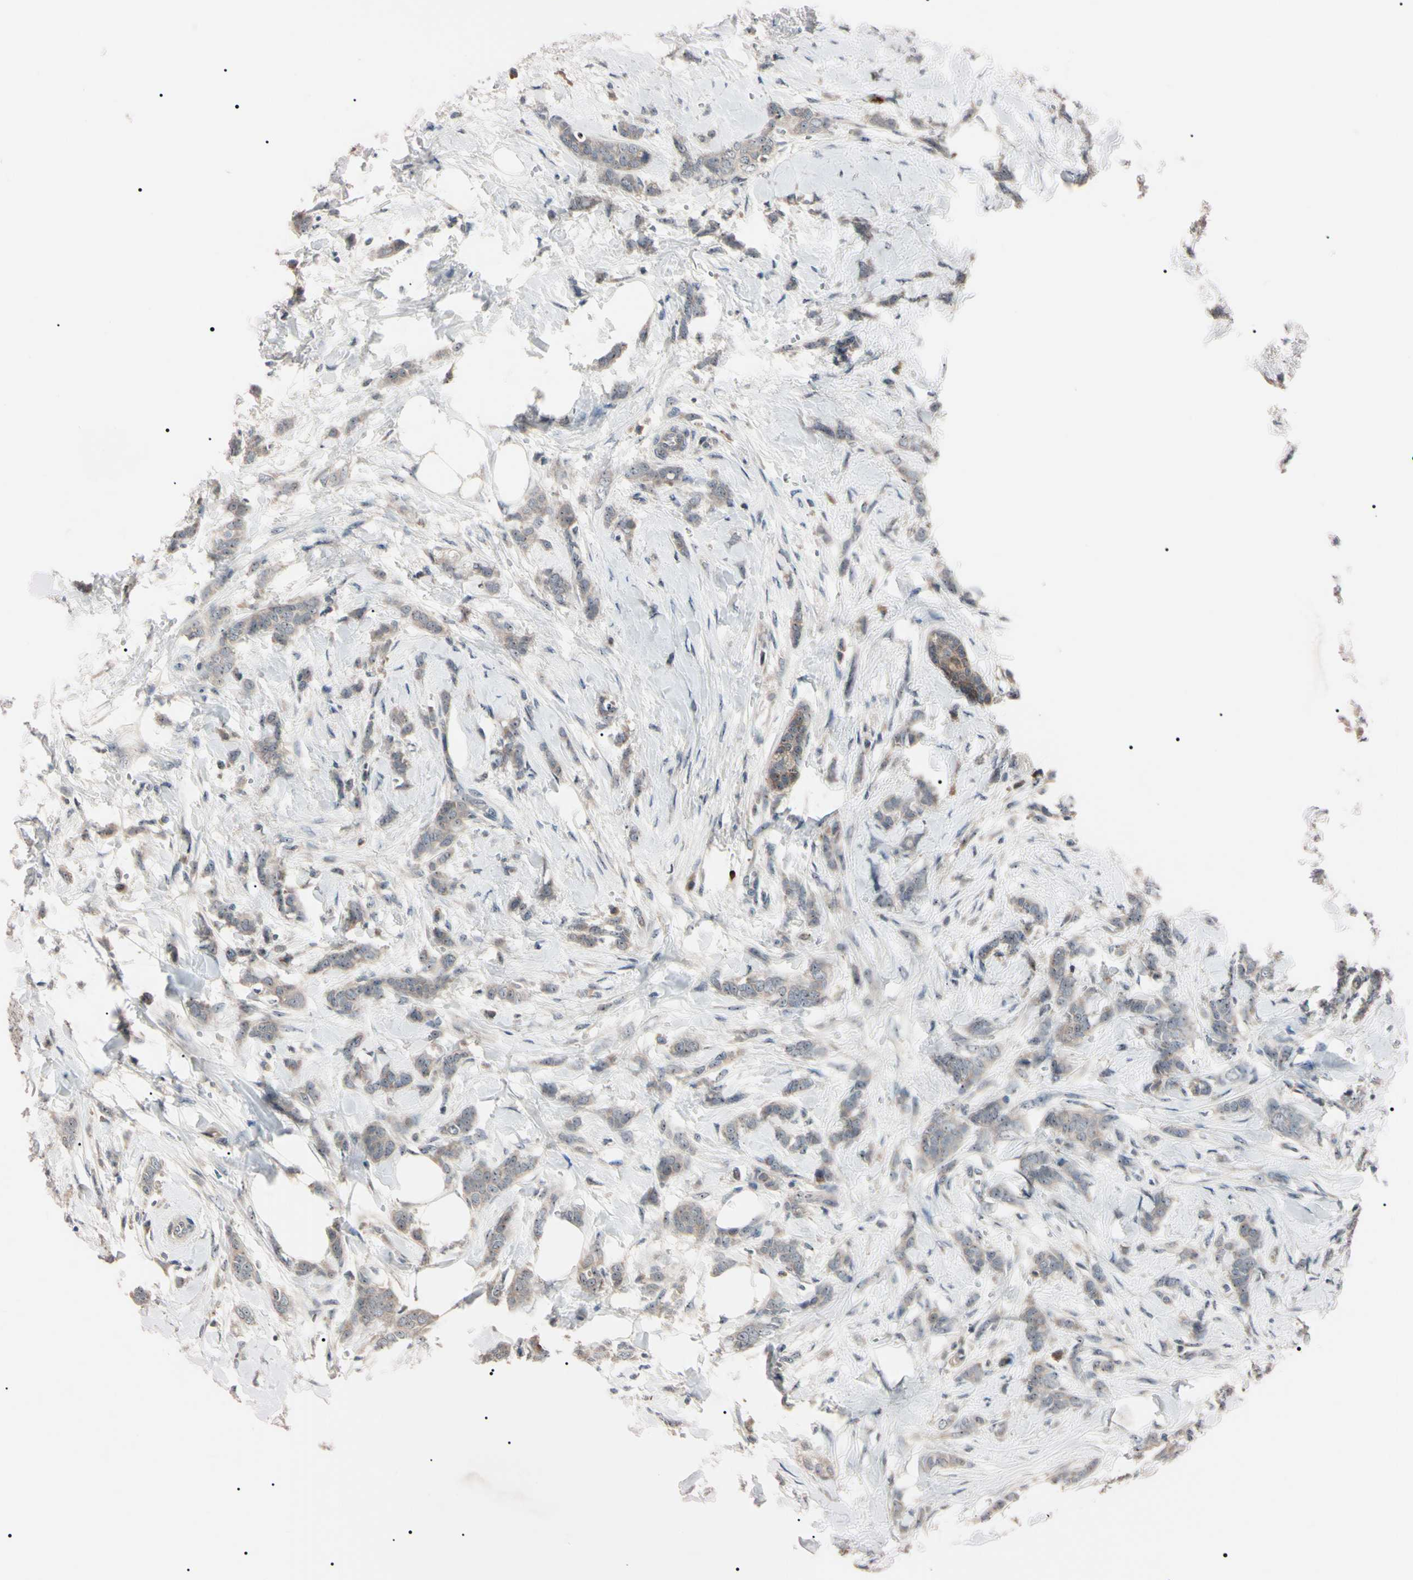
{"staining": {"intensity": "weak", "quantity": ">75%", "location": "cytoplasmic/membranous"}, "tissue": "breast cancer", "cell_type": "Tumor cells", "image_type": "cancer", "snomed": [{"axis": "morphology", "description": "Lobular carcinoma, in situ"}, {"axis": "morphology", "description": "Lobular carcinoma"}, {"axis": "topography", "description": "Breast"}], "caption": "DAB immunohistochemical staining of breast cancer (lobular carcinoma) reveals weak cytoplasmic/membranous protein positivity in about >75% of tumor cells. (brown staining indicates protein expression, while blue staining denotes nuclei).", "gene": "TRAF5", "patient": {"sex": "female", "age": 41}}